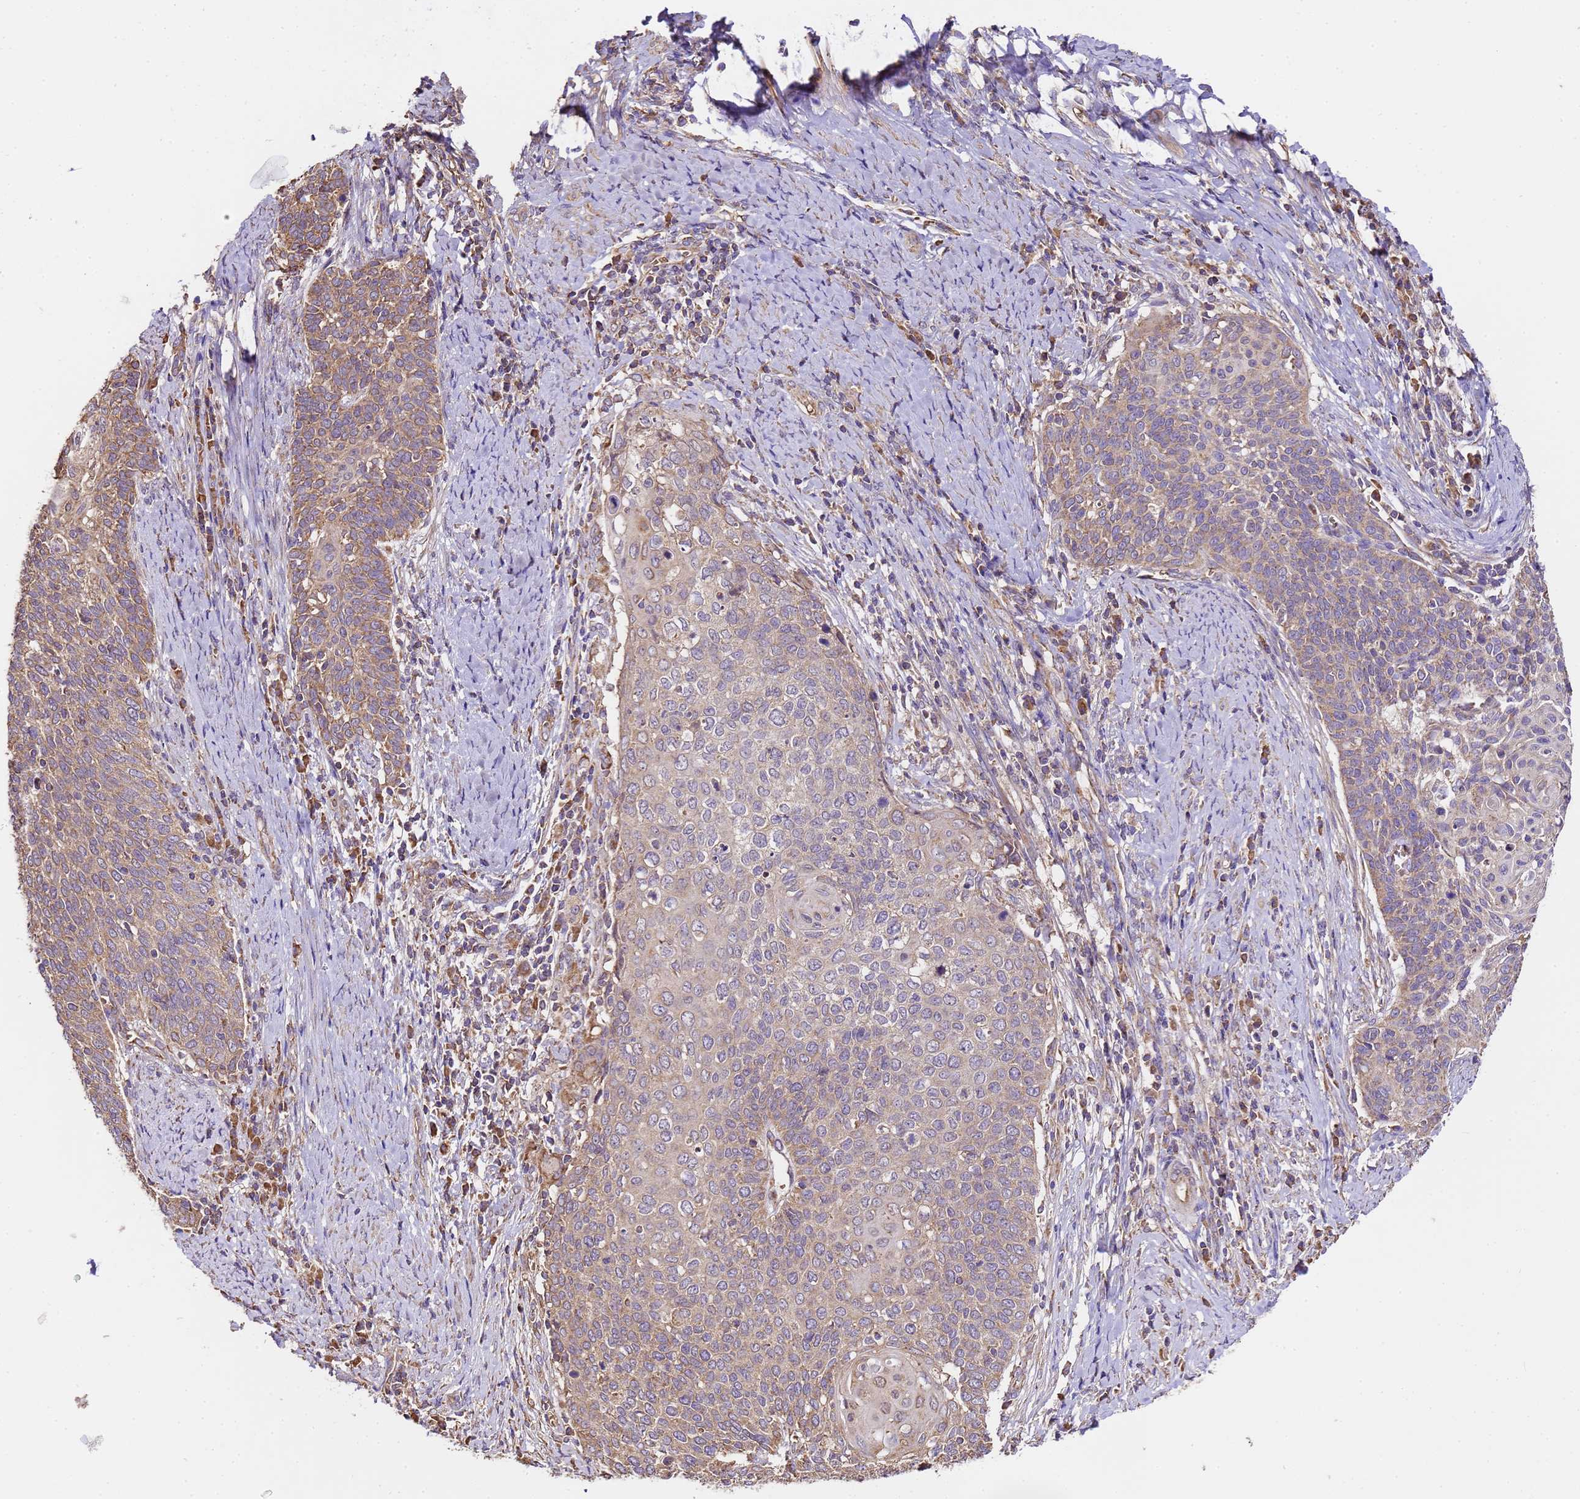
{"staining": {"intensity": "moderate", "quantity": "25%-75%", "location": "cytoplasmic/membranous"}, "tissue": "cervical cancer", "cell_type": "Tumor cells", "image_type": "cancer", "snomed": [{"axis": "morphology", "description": "Squamous cell carcinoma, NOS"}, {"axis": "topography", "description": "Cervix"}], "caption": "Protein staining of cervical squamous cell carcinoma tissue demonstrates moderate cytoplasmic/membranous staining in approximately 25%-75% of tumor cells. Using DAB (brown) and hematoxylin (blue) stains, captured at high magnification using brightfield microscopy.", "gene": "LRRIQ1", "patient": {"sex": "female", "age": 39}}